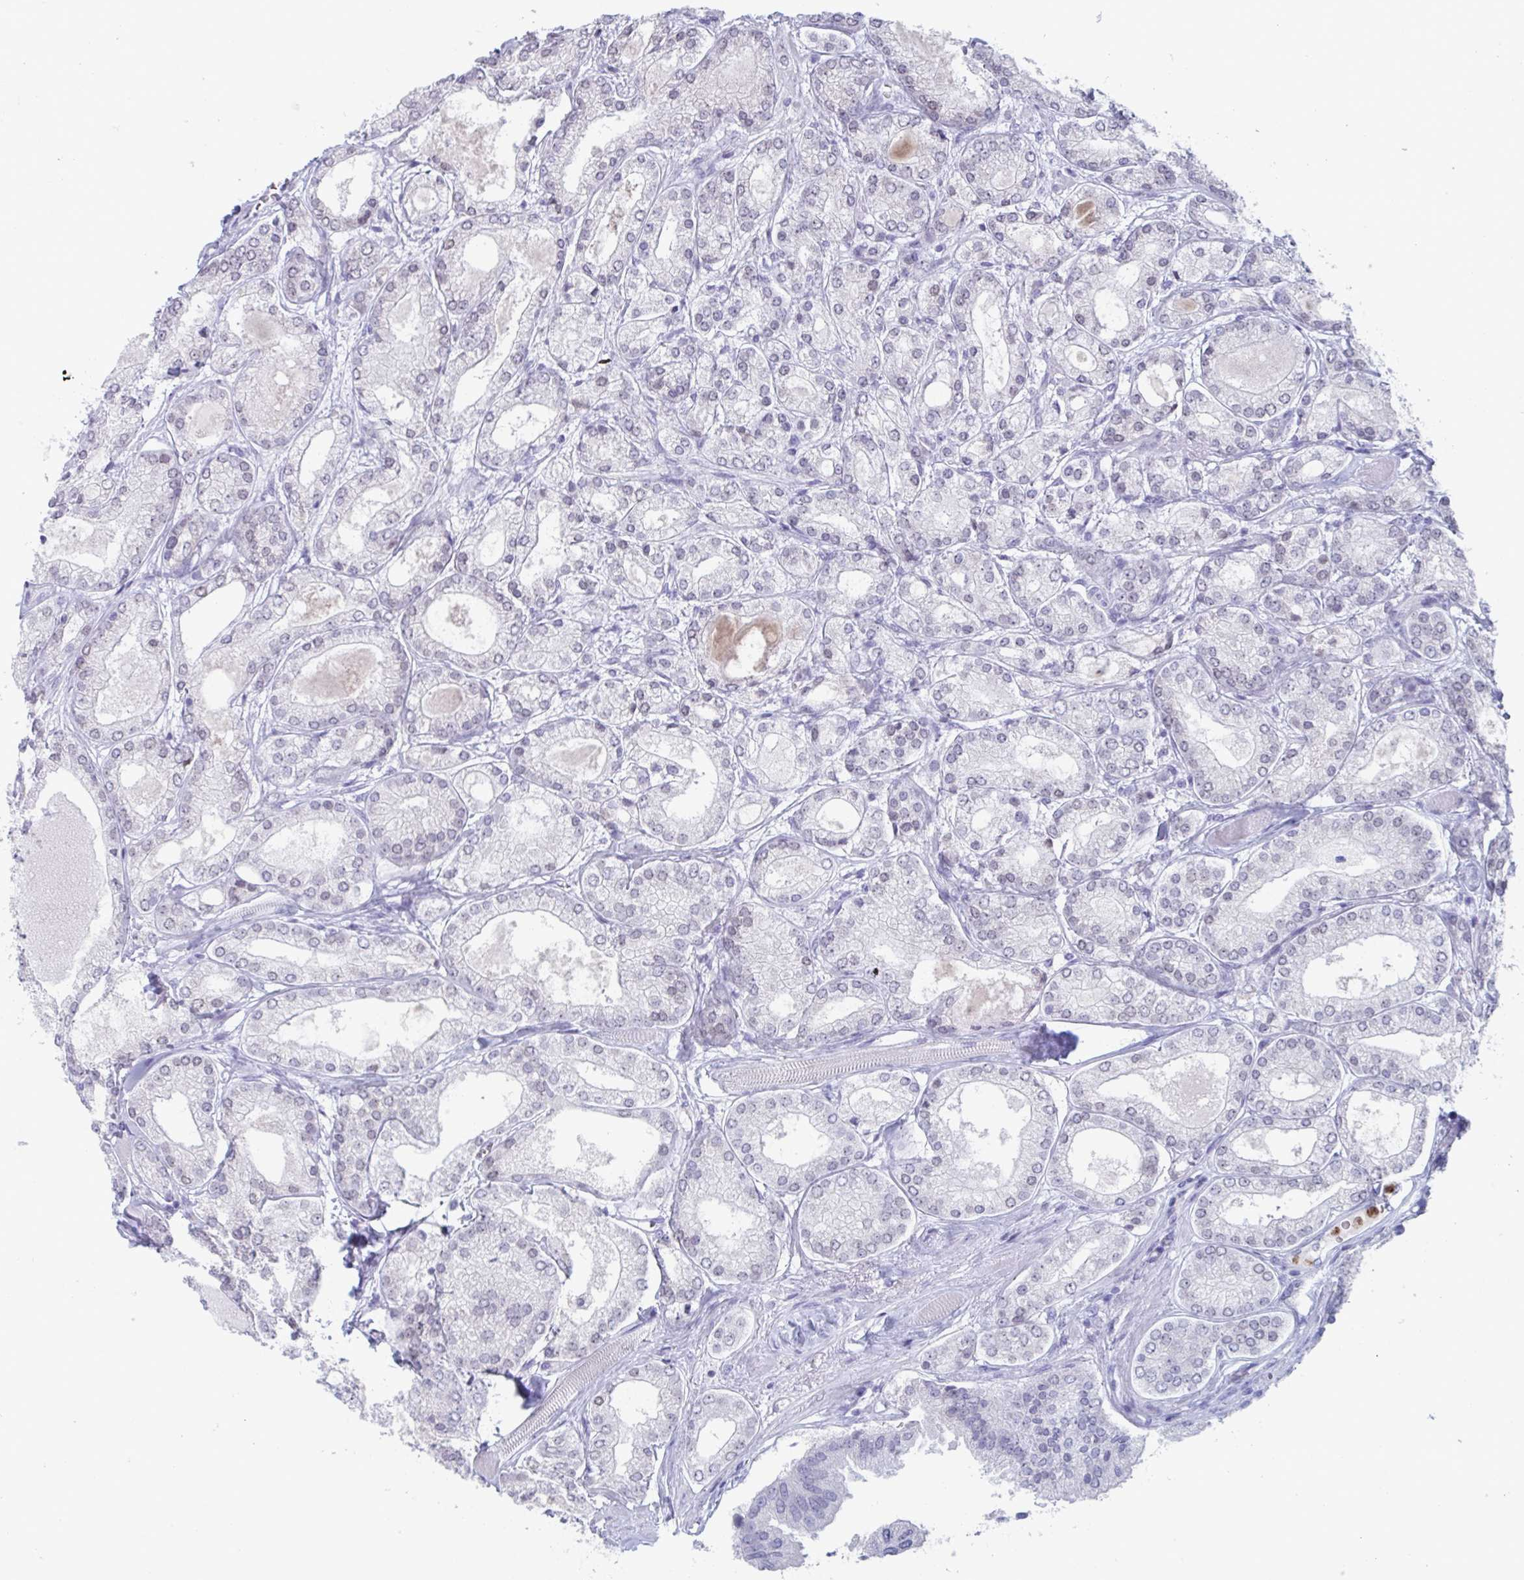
{"staining": {"intensity": "negative", "quantity": "none", "location": "none"}, "tissue": "prostate cancer", "cell_type": "Tumor cells", "image_type": "cancer", "snomed": [{"axis": "morphology", "description": "Adenocarcinoma, High grade"}, {"axis": "topography", "description": "Prostate"}], "caption": "DAB immunohistochemical staining of human prostate cancer reveals no significant positivity in tumor cells.", "gene": "CYP4F11", "patient": {"sex": "male", "age": 67}}